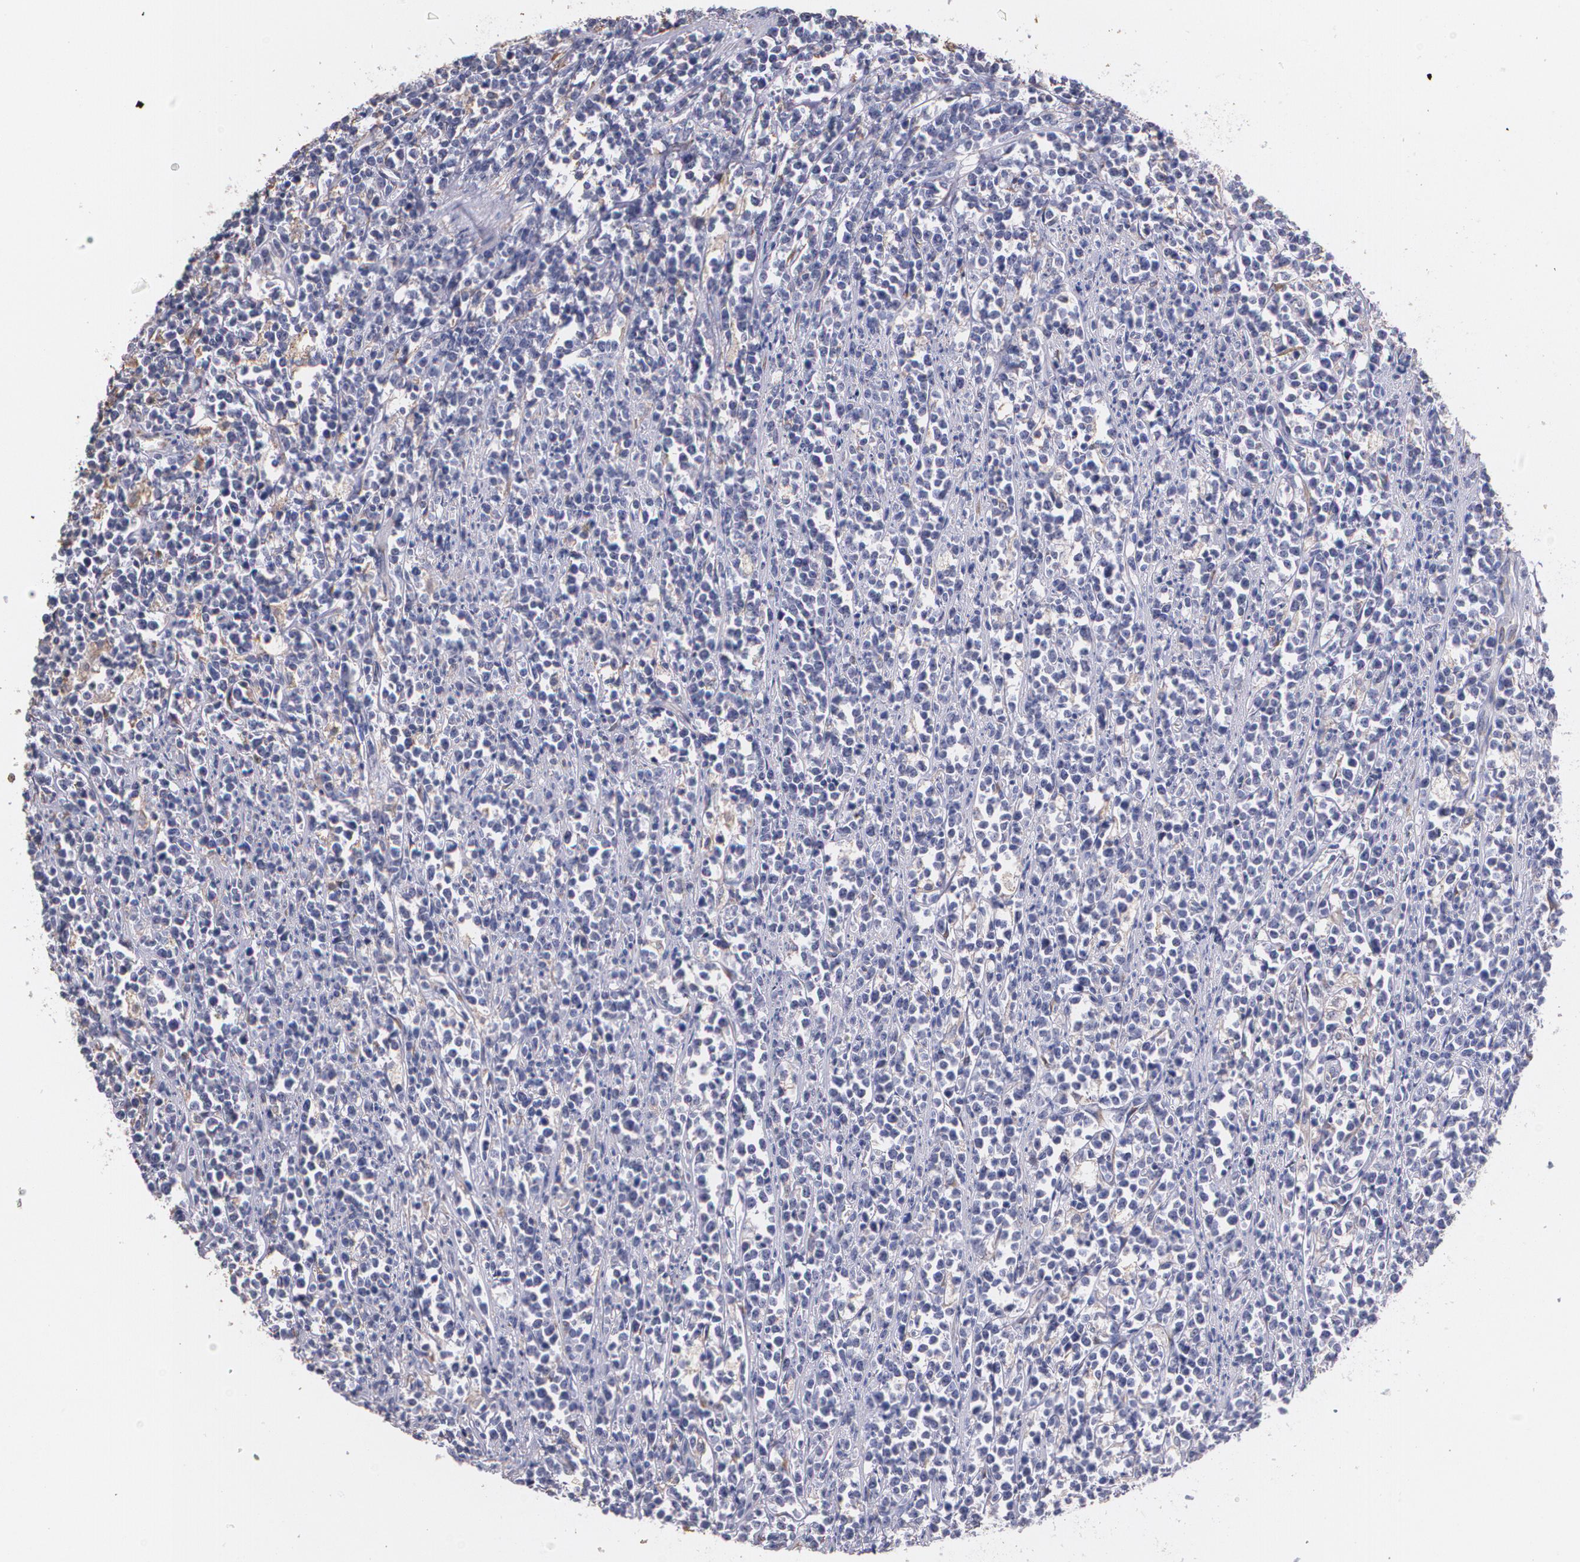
{"staining": {"intensity": "negative", "quantity": "none", "location": "none"}, "tissue": "lymphoma", "cell_type": "Tumor cells", "image_type": "cancer", "snomed": [{"axis": "morphology", "description": "Malignant lymphoma, non-Hodgkin's type, High grade"}, {"axis": "topography", "description": "Small intestine"}, {"axis": "topography", "description": "Colon"}], "caption": "Immunohistochemistry (IHC) of lymphoma displays no staining in tumor cells.", "gene": "ATF3", "patient": {"sex": "male", "age": 8}}